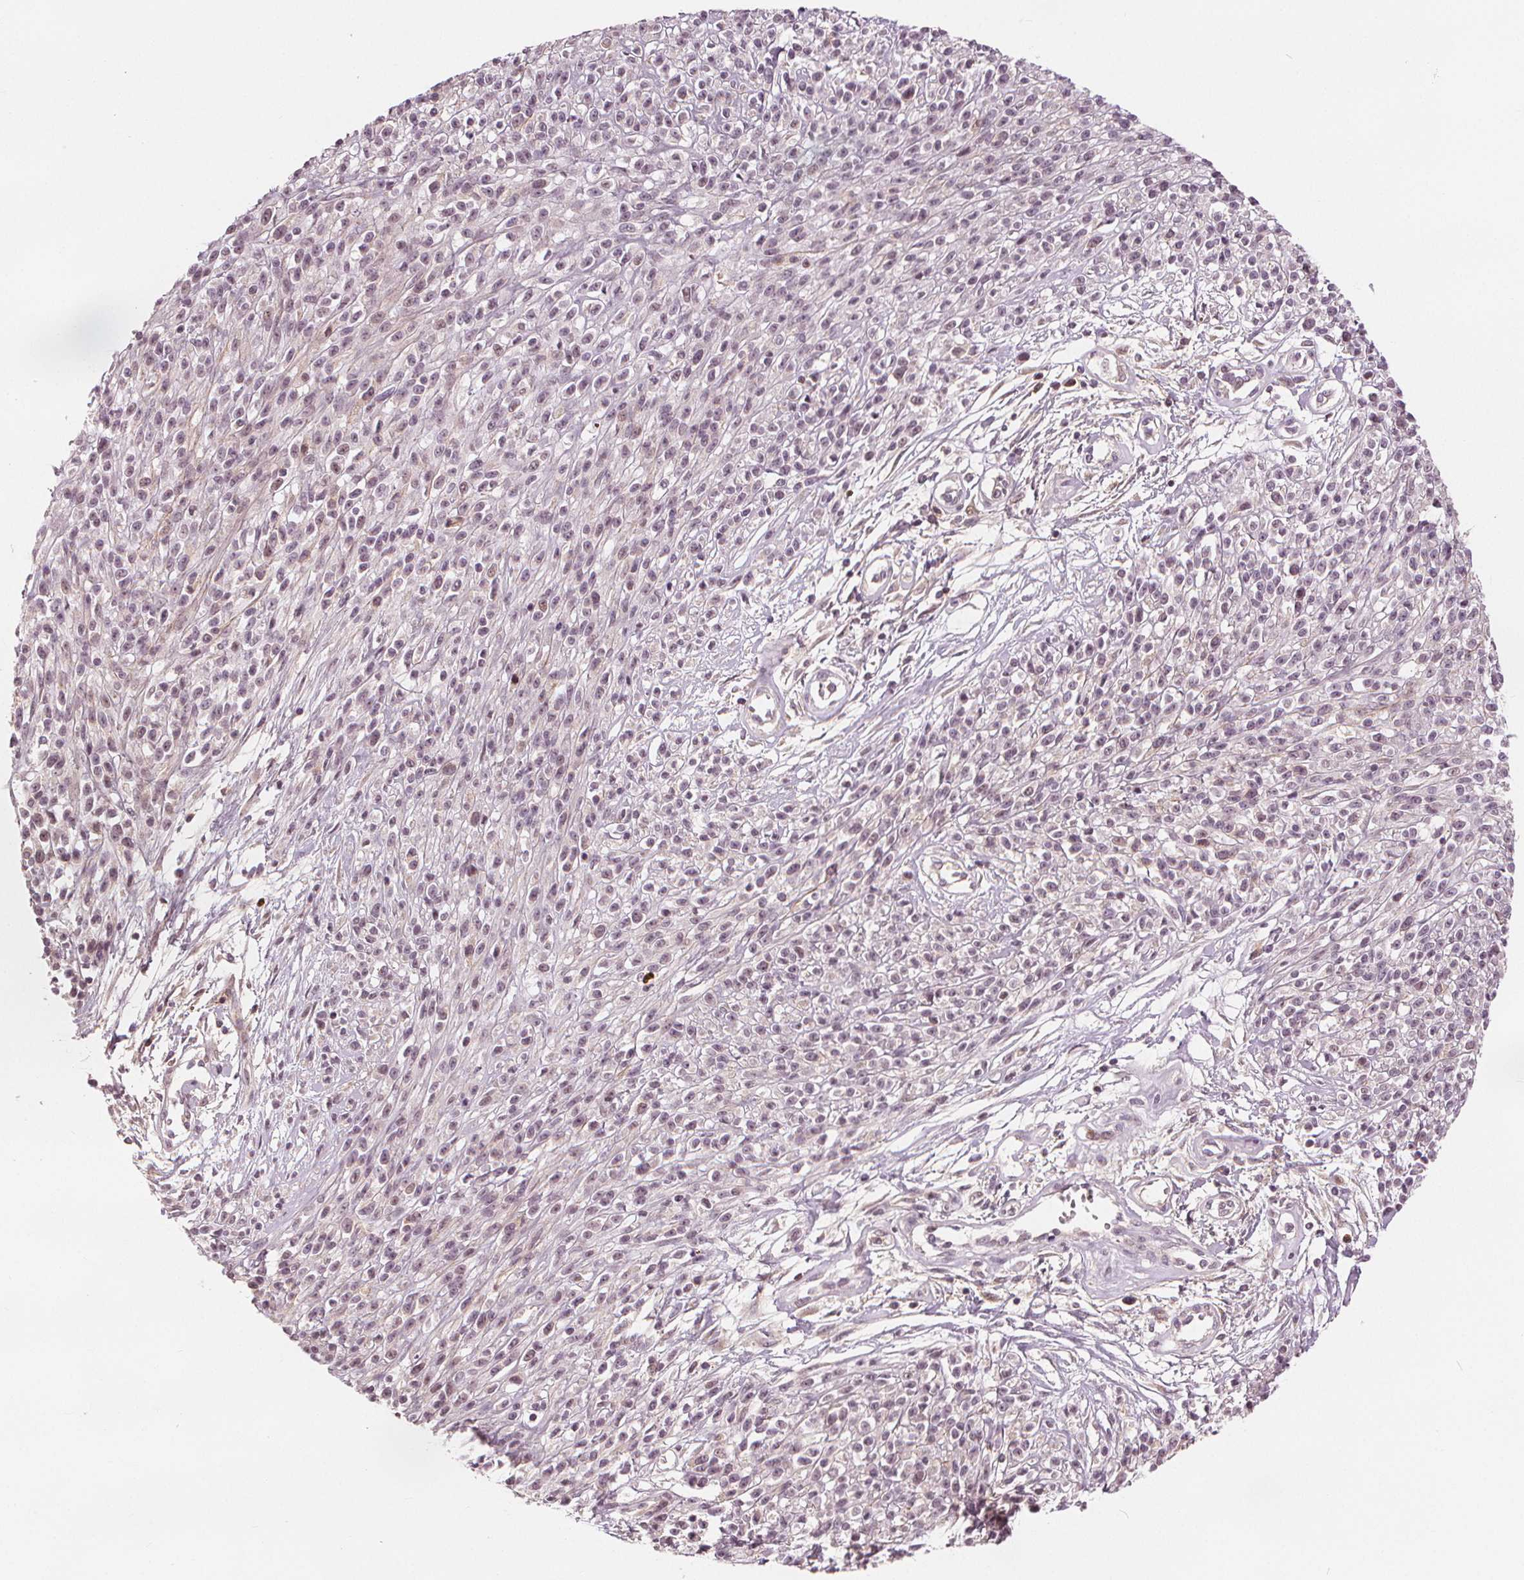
{"staining": {"intensity": "negative", "quantity": "none", "location": "none"}, "tissue": "melanoma", "cell_type": "Tumor cells", "image_type": "cancer", "snomed": [{"axis": "morphology", "description": "Malignant melanoma, NOS"}, {"axis": "topography", "description": "Skin"}, {"axis": "topography", "description": "Skin of trunk"}], "caption": "This is an immunohistochemistry histopathology image of human malignant melanoma. There is no expression in tumor cells.", "gene": "SLC34A1", "patient": {"sex": "male", "age": 74}}